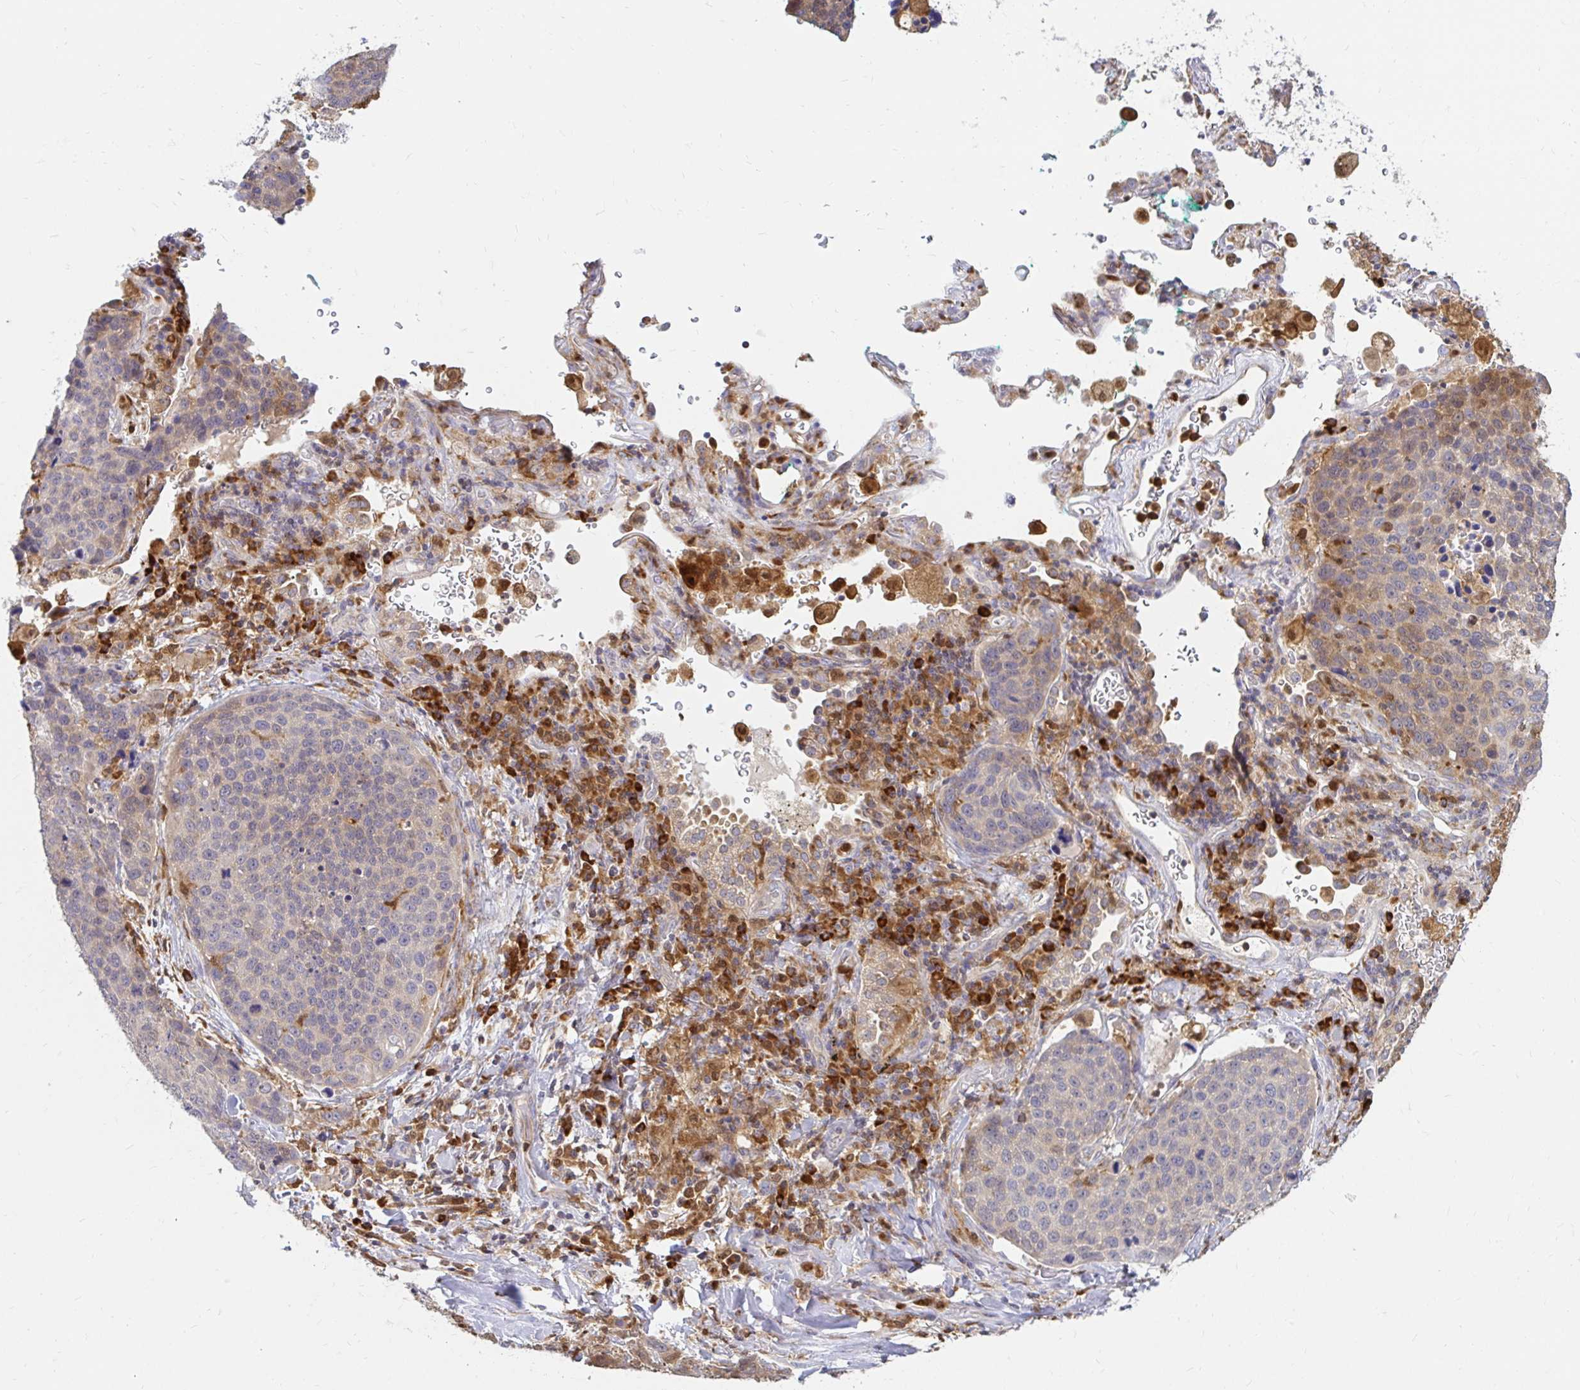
{"staining": {"intensity": "moderate", "quantity": "<25%", "location": "cytoplasmic/membranous"}, "tissue": "lung cancer", "cell_type": "Tumor cells", "image_type": "cancer", "snomed": [{"axis": "morphology", "description": "Squamous cell carcinoma, NOS"}, {"axis": "topography", "description": "Lymph node"}, {"axis": "topography", "description": "Lung"}], "caption": "Squamous cell carcinoma (lung) was stained to show a protein in brown. There is low levels of moderate cytoplasmic/membranous expression in approximately <25% of tumor cells. (DAB (3,3'-diaminobenzidine) IHC, brown staining for protein, blue staining for nuclei).", "gene": "PYCARD", "patient": {"sex": "male", "age": 61}}